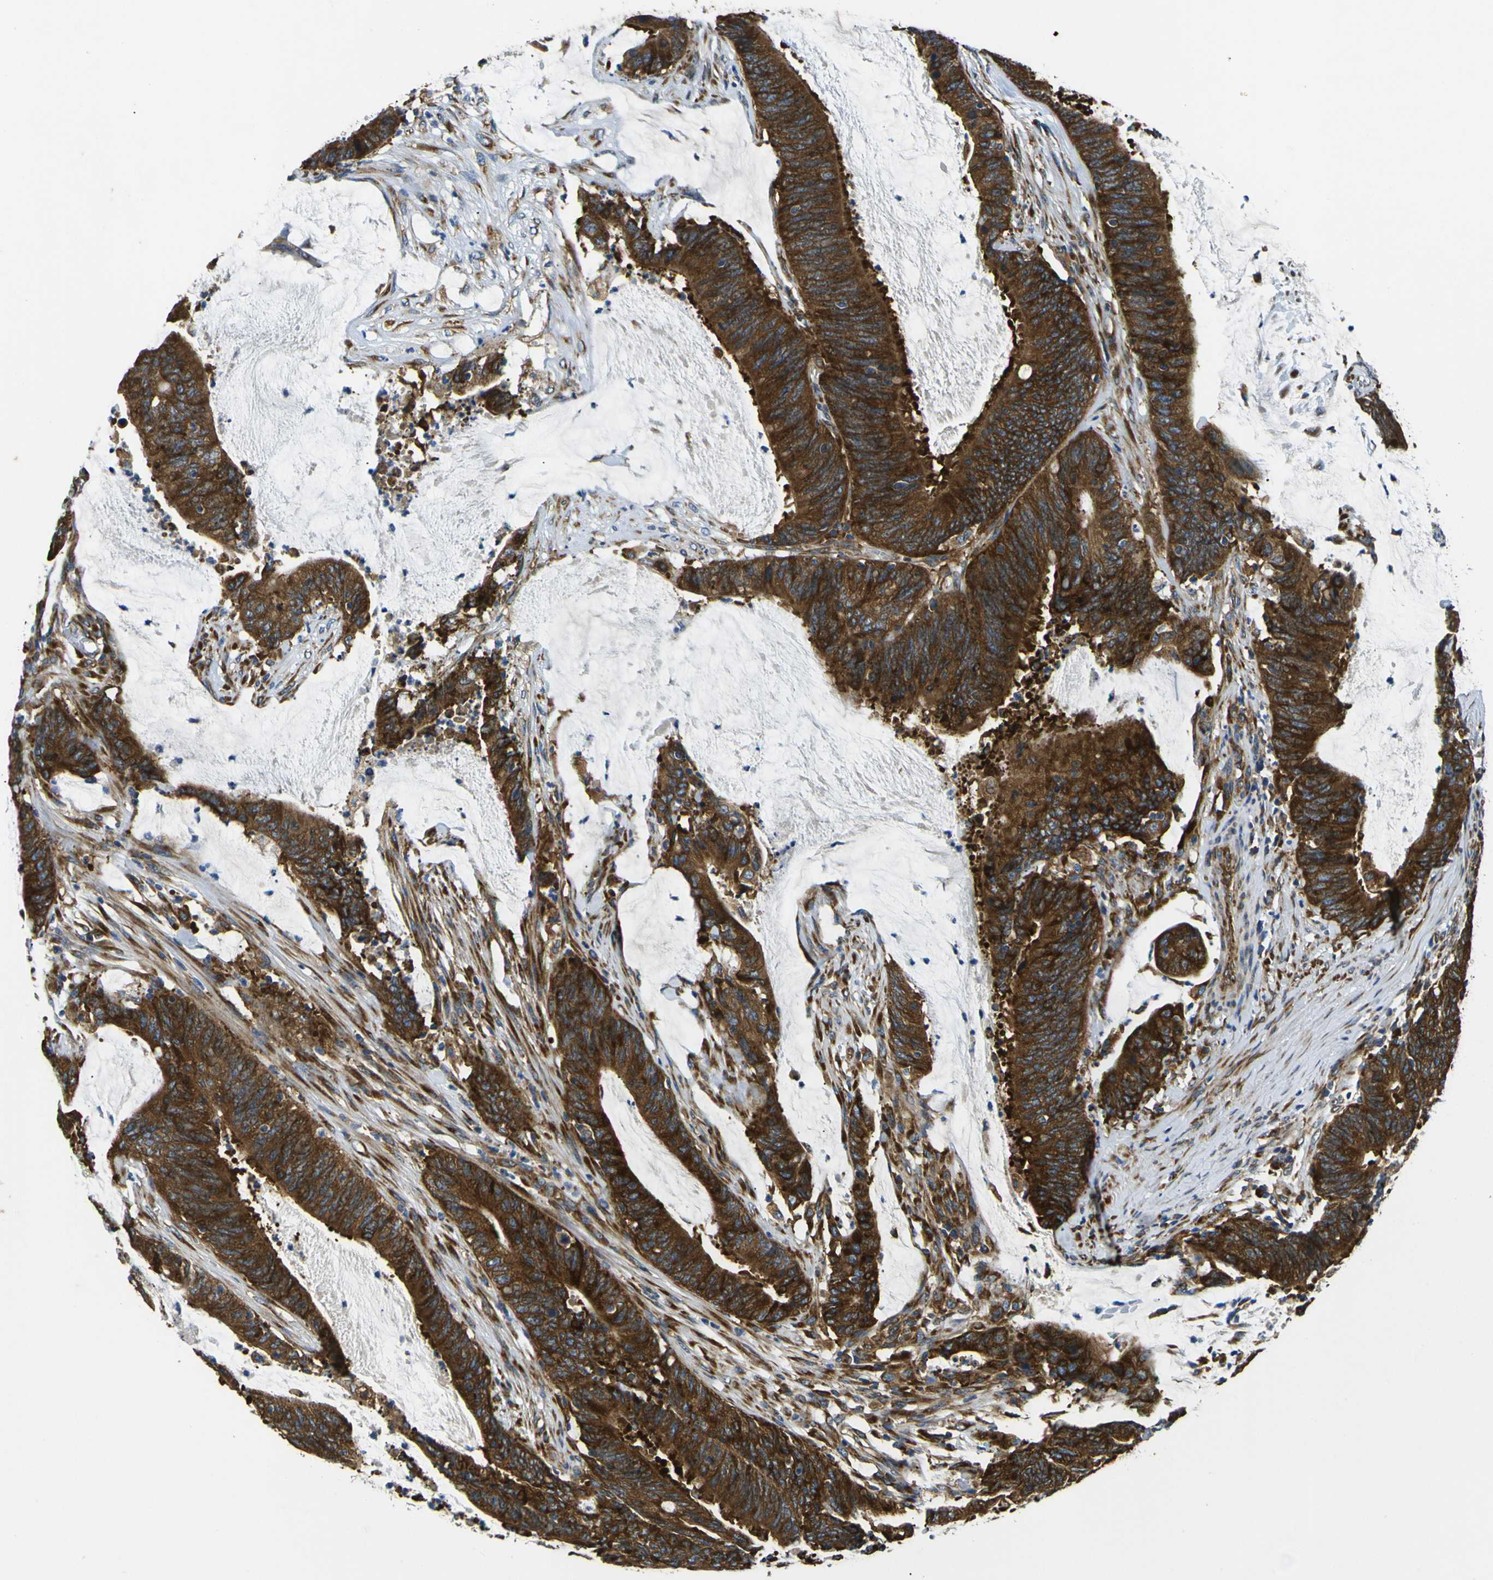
{"staining": {"intensity": "strong", "quantity": ">75%", "location": "cytoplasmic/membranous"}, "tissue": "colorectal cancer", "cell_type": "Tumor cells", "image_type": "cancer", "snomed": [{"axis": "morphology", "description": "Adenocarcinoma, NOS"}, {"axis": "topography", "description": "Rectum"}], "caption": "High-magnification brightfield microscopy of adenocarcinoma (colorectal) stained with DAB (3,3'-diaminobenzidine) (brown) and counterstained with hematoxylin (blue). tumor cells exhibit strong cytoplasmic/membranous positivity is identified in approximately>75% of cells. (Stains: DAB in brown, nuclei in blue, Microscopy: brightfield microscopy at high magnification).", "gene": "RPSA", "patient": {"sex": "female", "age": 66}}